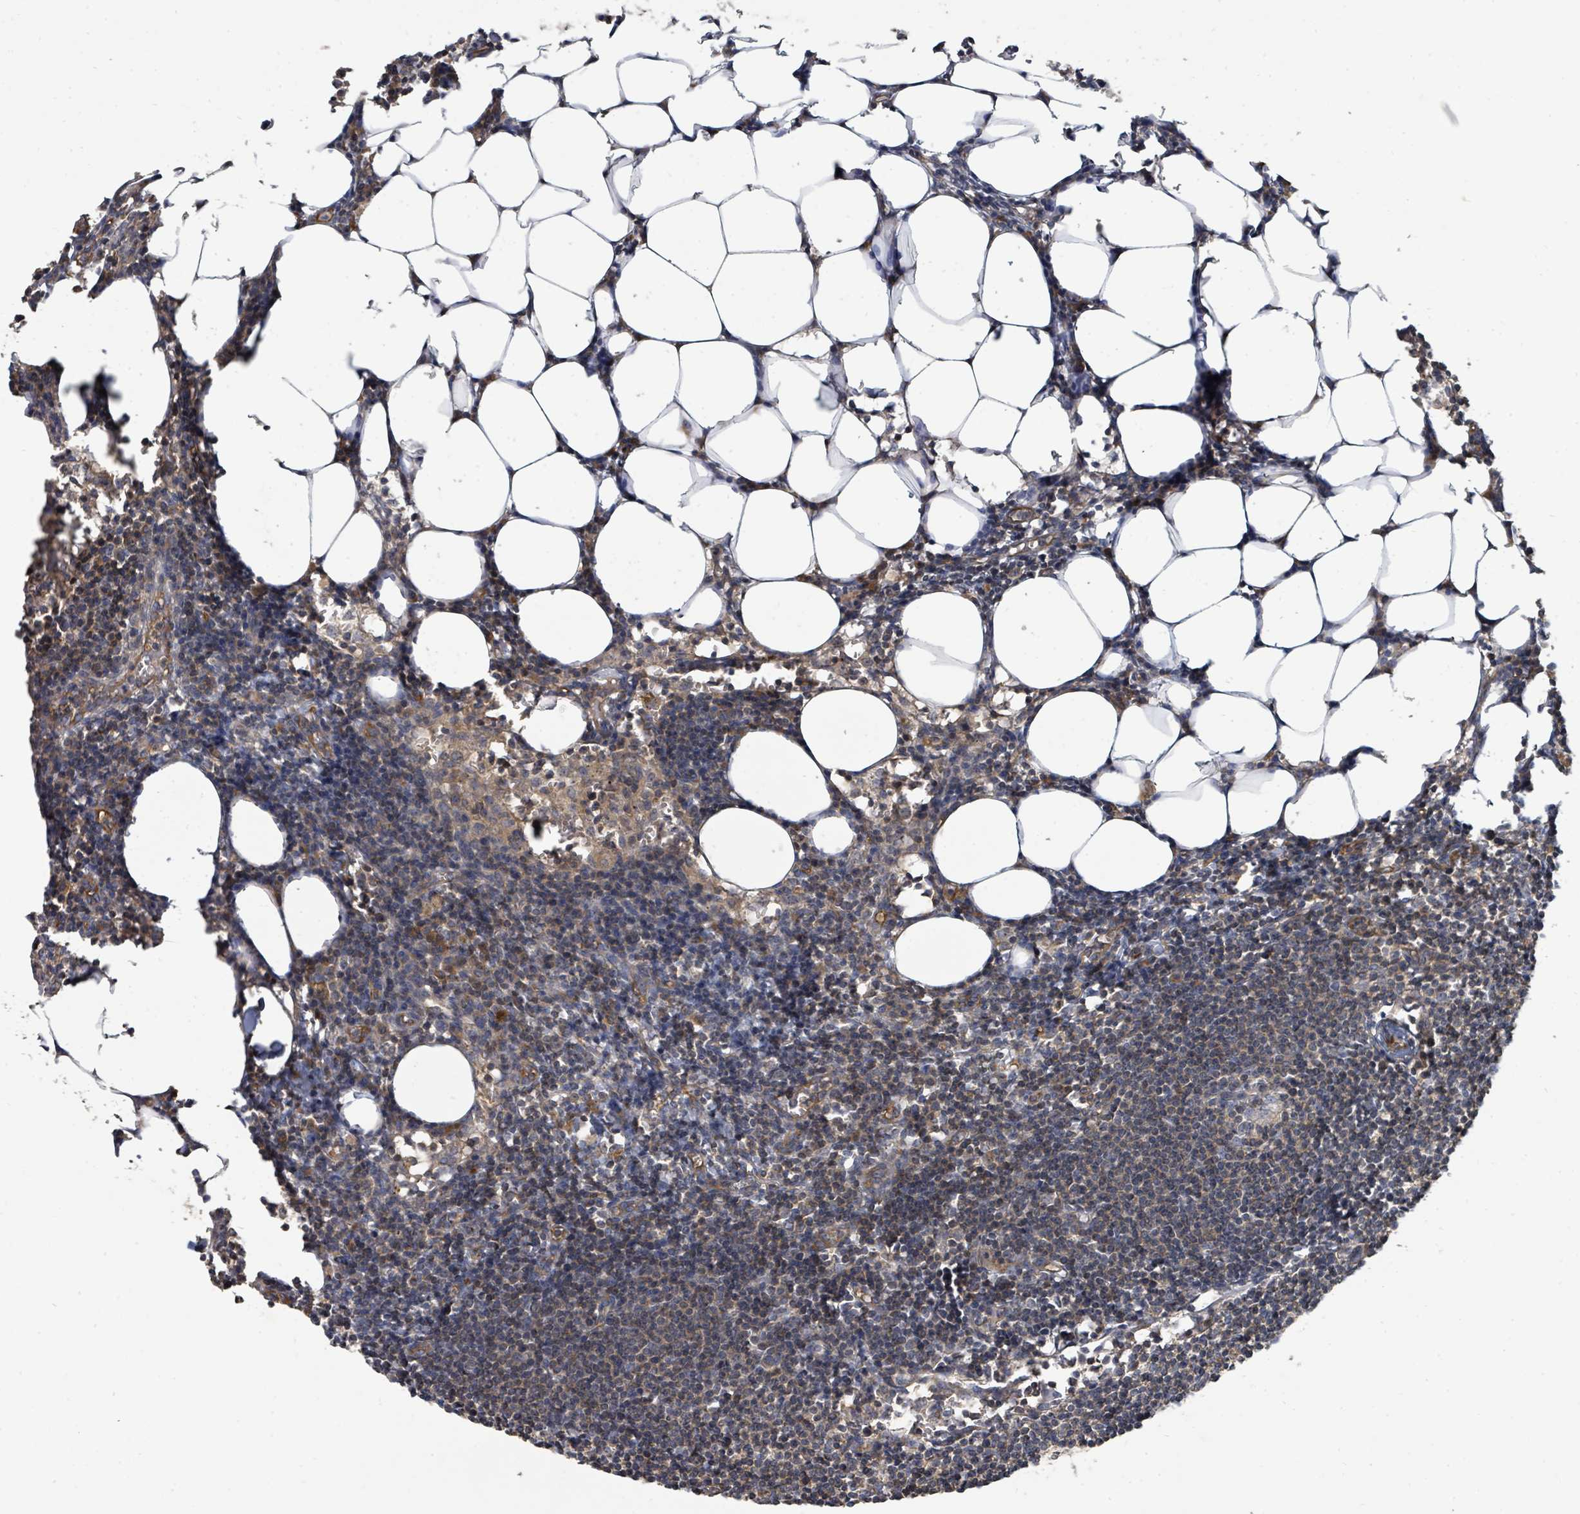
{"staining": {"intensity": "moderate", "quantity": ">75%", "location": "cytoplasmic/membranous"}, "tissue": "lymph node", "cell_type": "Germinal center cells", "image_type": "normal", "snomed": [{"axis": "morphology", "description": "Normal tissue, NOS"}, {"axis": "topography", "description": "Lymph node"}], "caption": "Germinal center cells reveal medium levels of moderate cytoplasmic/membranous positivity in about >75% of cells in unremarkable human lymph node. The protein of interest is shown in brown color, while the nuclei are stained blue.", "gene": "BOLA2B", "patient": {"sex": "female", "age": 30}}